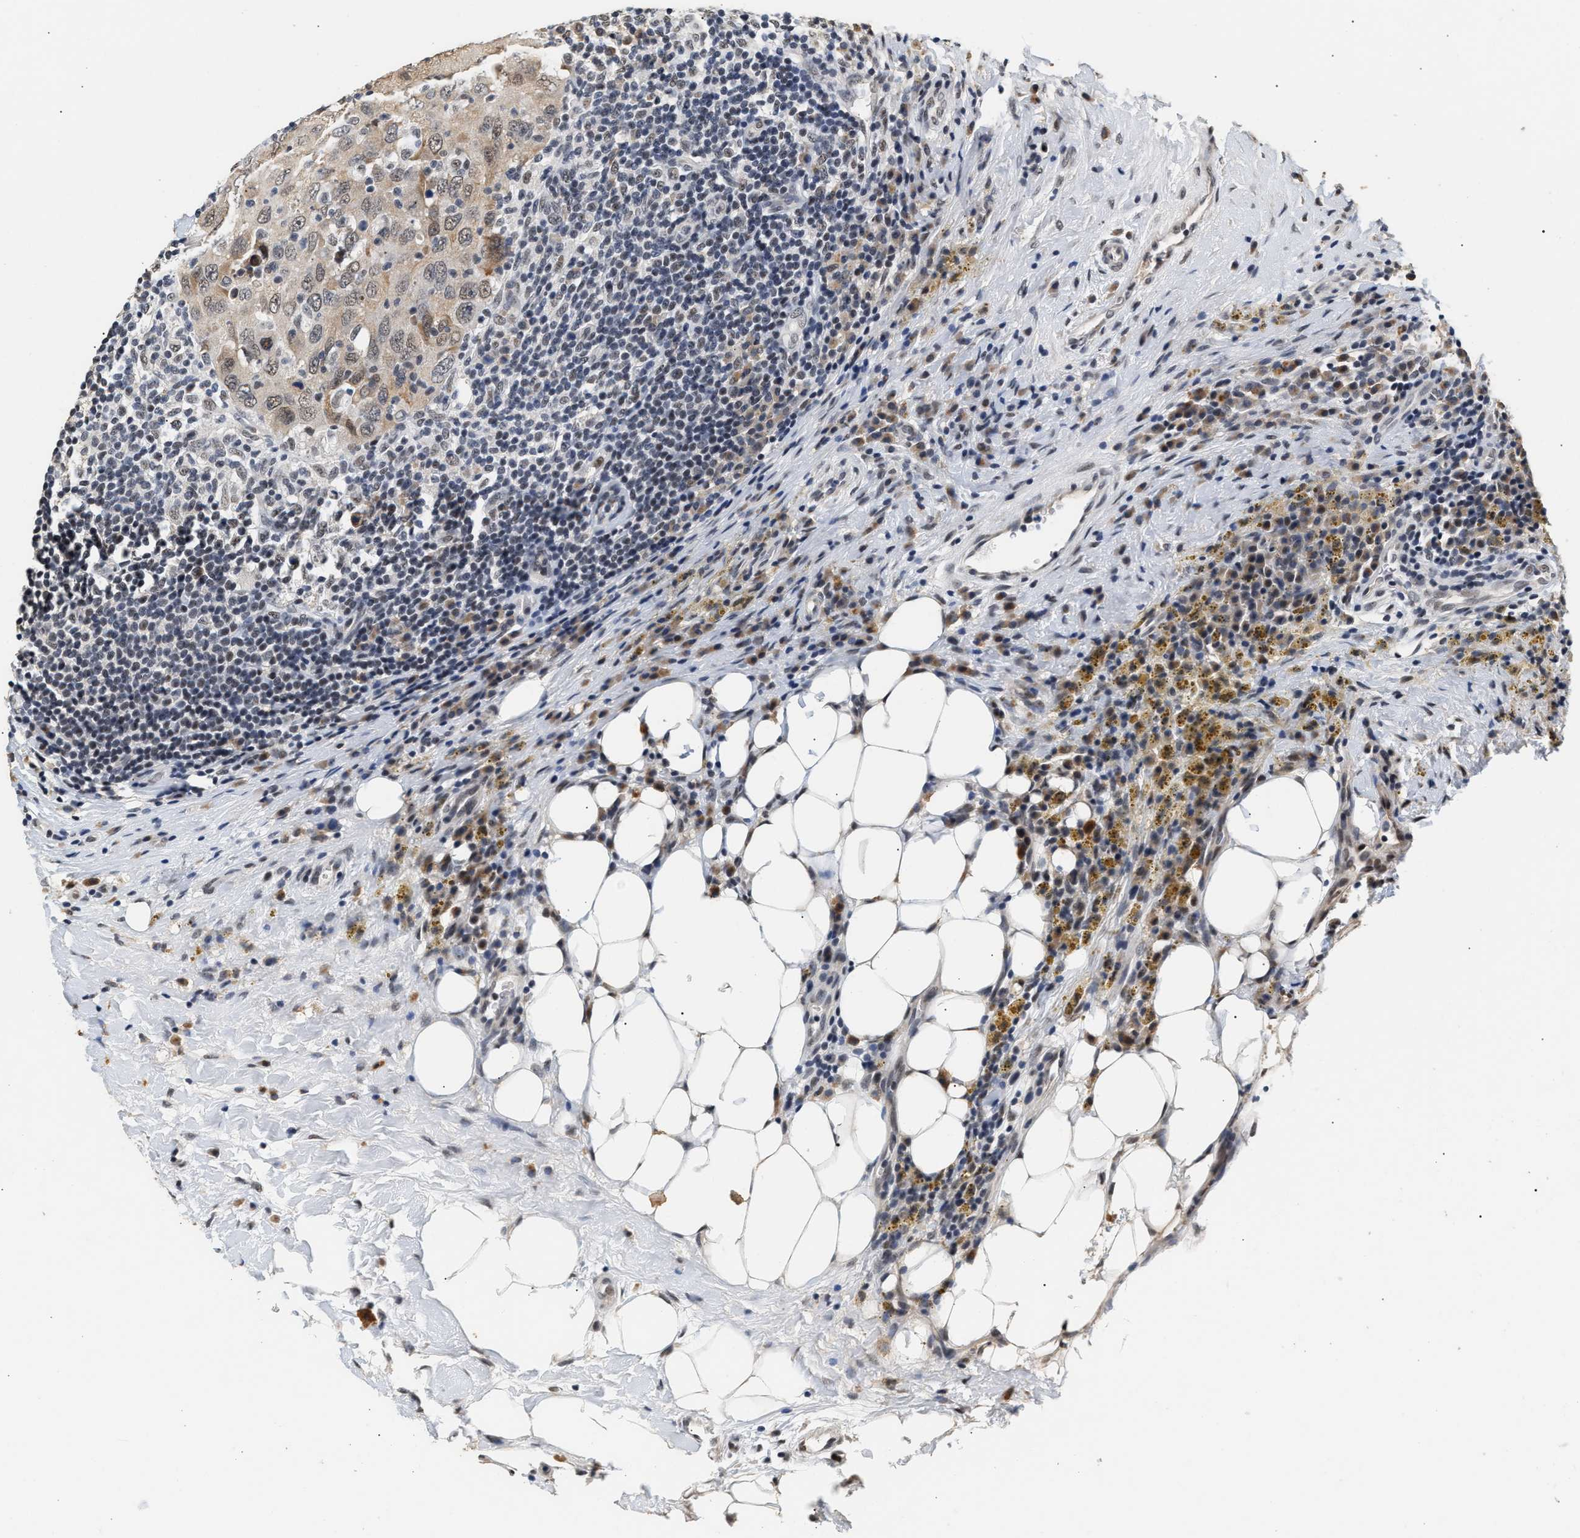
{"staining": {"intensity": "weak", "quantity": "25%-75%", "location": "cytoplasmic/membranous,nuclear"}, "tissue": "breast cancer", "cell_type": "Tumor cells", "image_type": "cancer", "snomed": [{"axis": "morphology", "description": "Duct carcinoma"}, {"axis": "topography", "description": "Breast"}], "caption": "Protein analysis of breast cancer (intraductal carcinoma) tissue reveals weak cytoplasmic/membranous and nuclear staining in approximately 25%-75% of tumor cells.", "gene": "THOC1", "patient": {"sex": "female", "age": 37}}